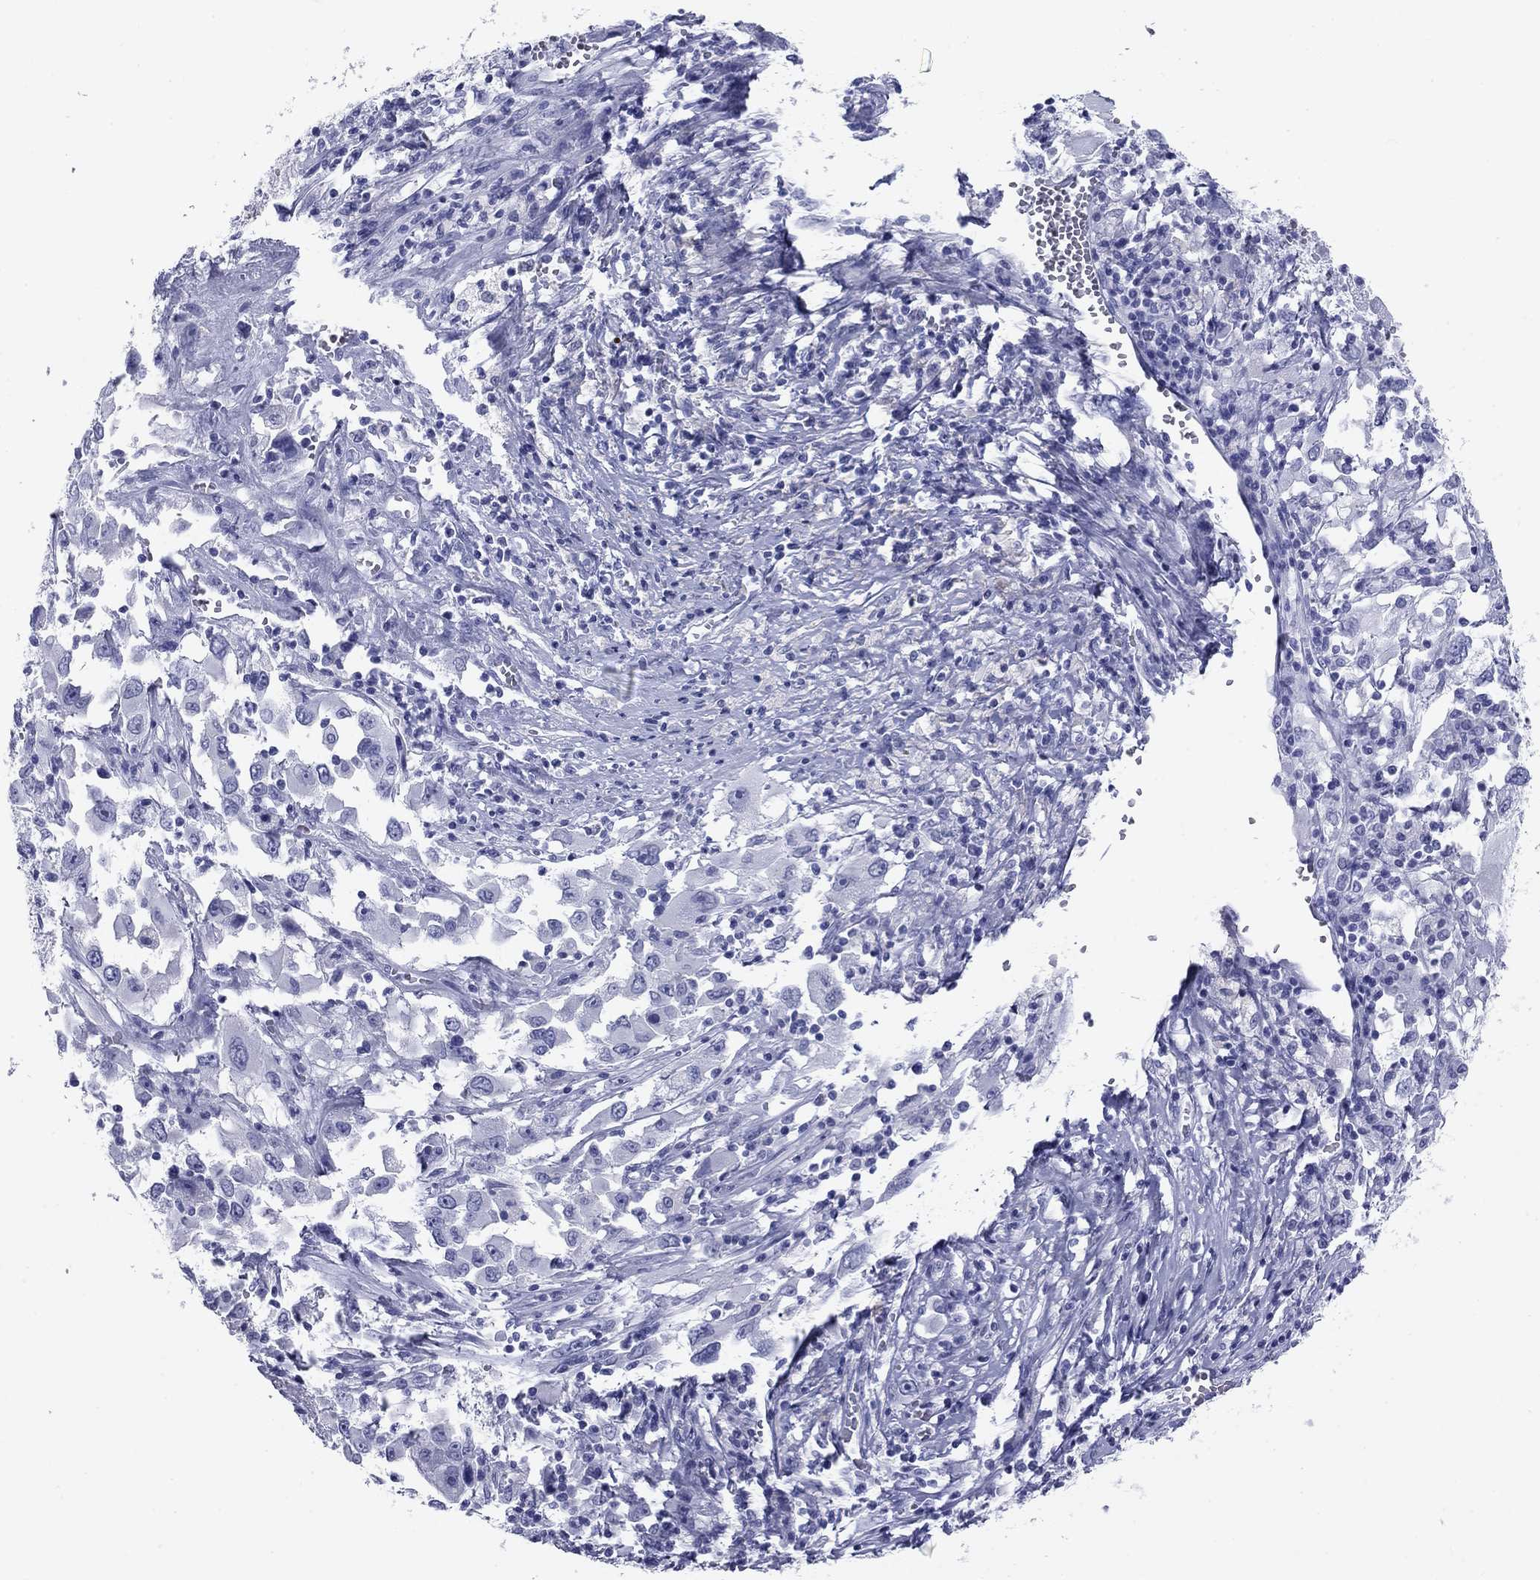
{"staining": {"intensity": "negative", "quantity": "none", "location": "none"}, "tissue": "melanoma", "cell_type": "Tumor cells", "image_type": "cancer", "snomed": [{"axis": "morphology", "description": "Malignant melanoma, Metastatic site"}, {"axis": "topography", "description": "Soft tissue"}], "caption": "Histopathology image shows no significant protein staining in tumor cells of malignant melanoma (metastatic site).", "gene": "NPPA", "patient": {"sex": "male", "age": 50}}